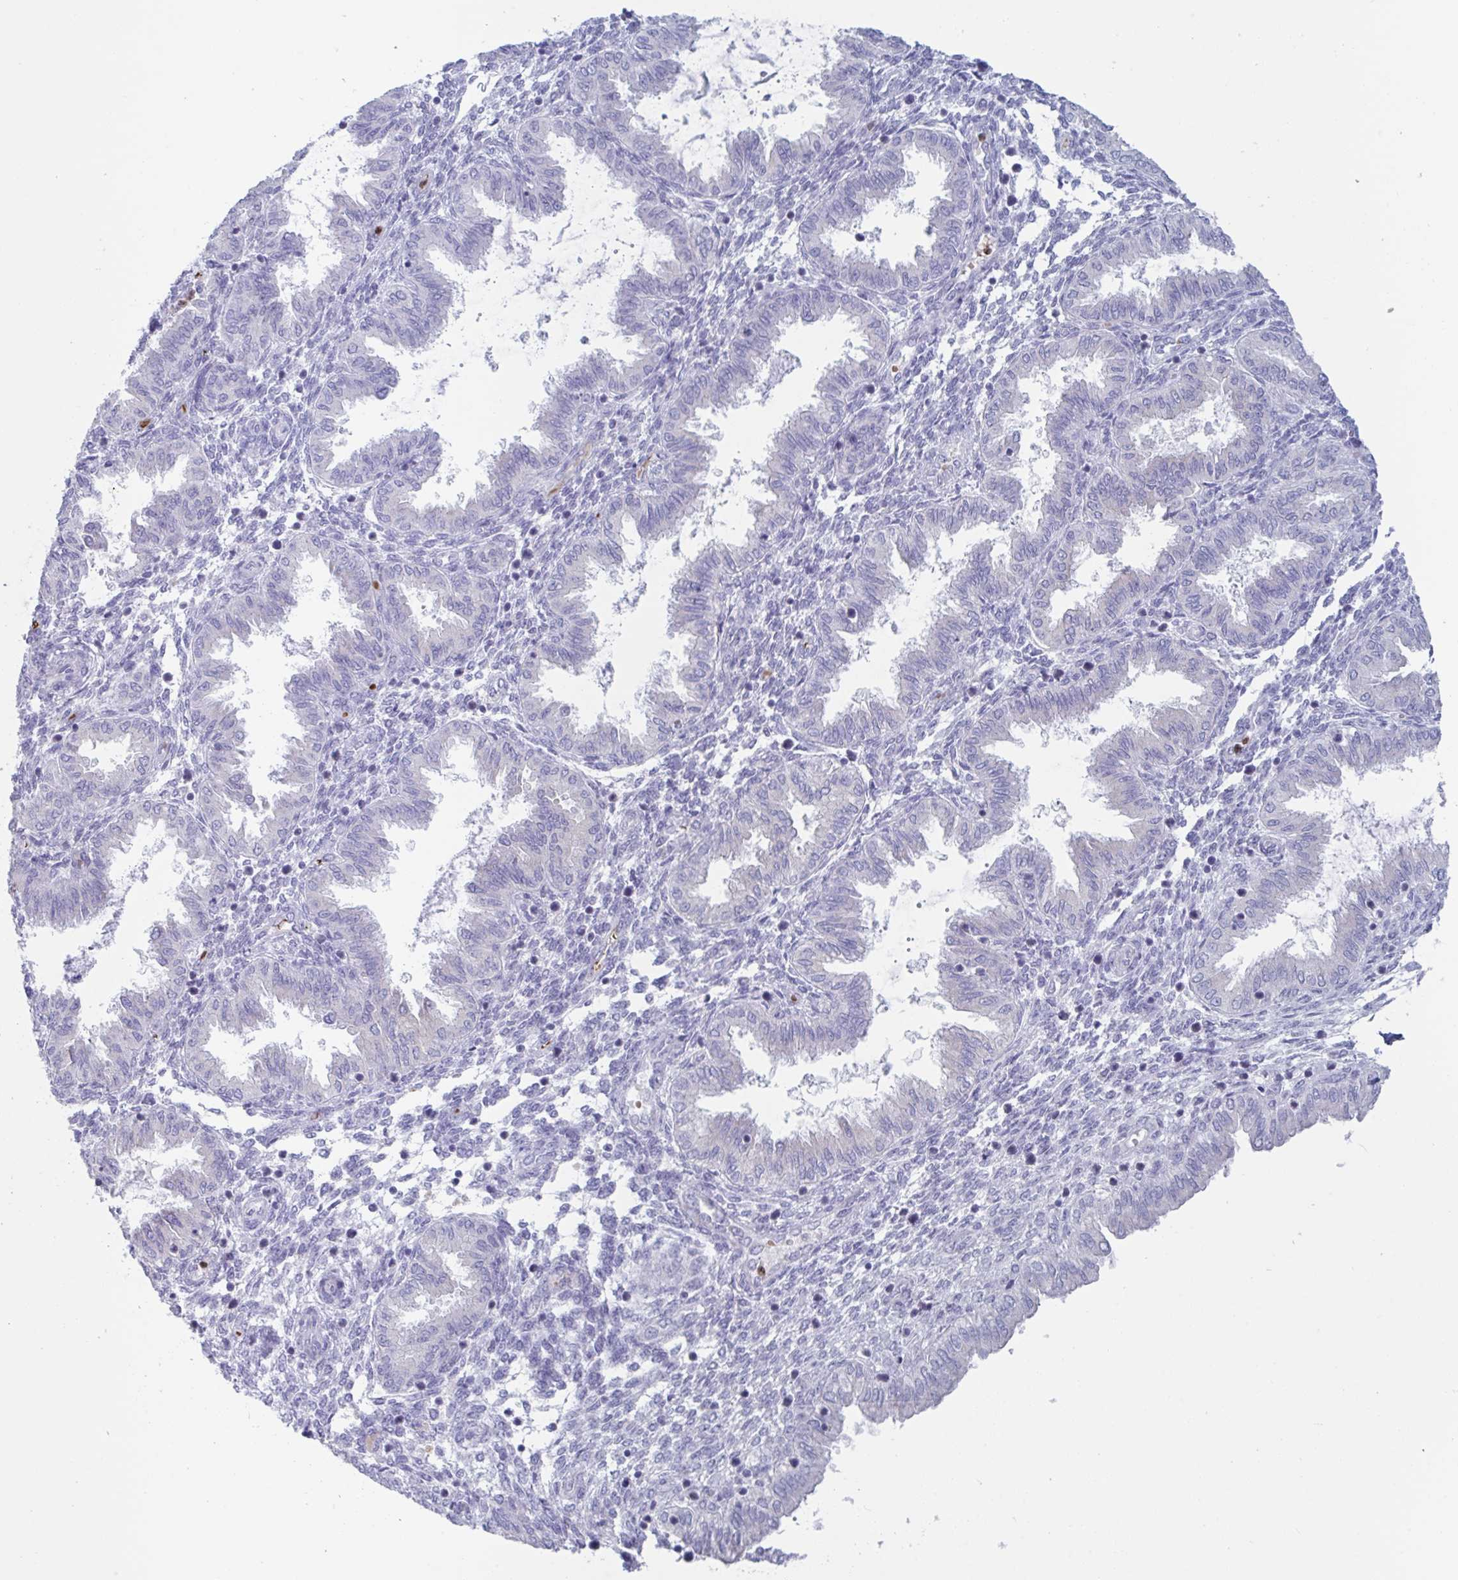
{"staining": {"intensity": "negative", "quantity": "none", "location": "none"}, "tissue": "endometrium", "cell_type": "Cells in endometrial stroma", "image_type": "normal", "snomed": [{"axis": "morphology", "description": "Normal tissue, NOS"}, {"axis": "topography", "description": "Endometrium"}], "caption": "Cells in endometrial stroma show no significant protein positivity in unremarkable endometrium.", "gene": "CYP4F11", "patient": {"sex": "female", "age": 33}}